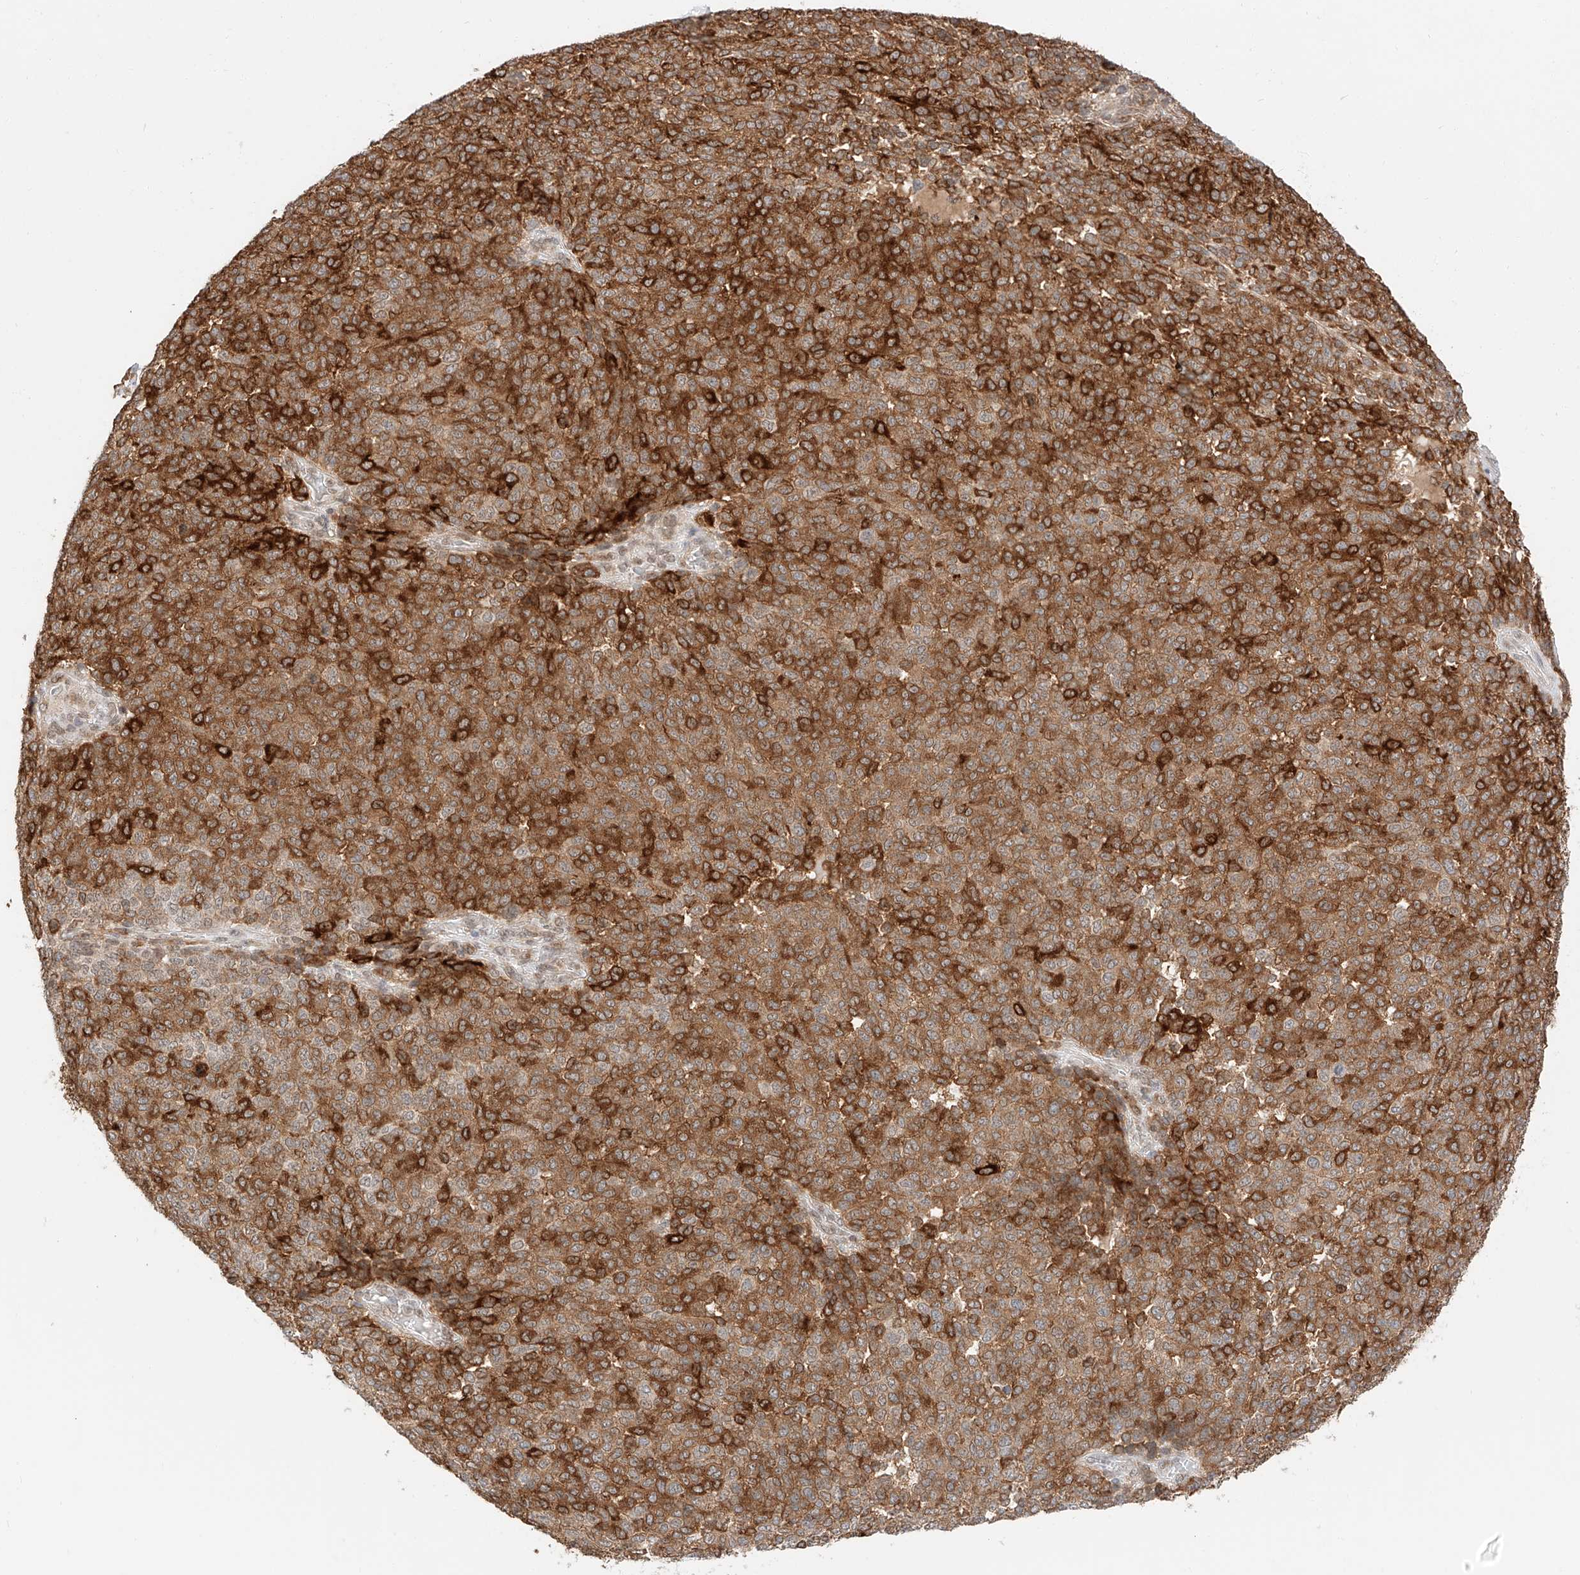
{"staining": {"intensity": "moderate", "quantity": ">75%", "location": "cytoplasmic/membranous"}, "tissue": "melanoma", "cell_type": "Tumor cells", "image_type": "cancer", "snomed": [{"axis": "morphology", "description": "Malignant melanoma, NOS"}, {"axis": "topography", "description": "Skin"}], "caption": "Immunohistochemical staining of human melanoma exhibits medium levels of moderate cytoplasmic/membranous protein positivity in approximately >75% of tumor cells.", "gene": "CARMIL1", "patient": {"sex": "male", "age": 49}}